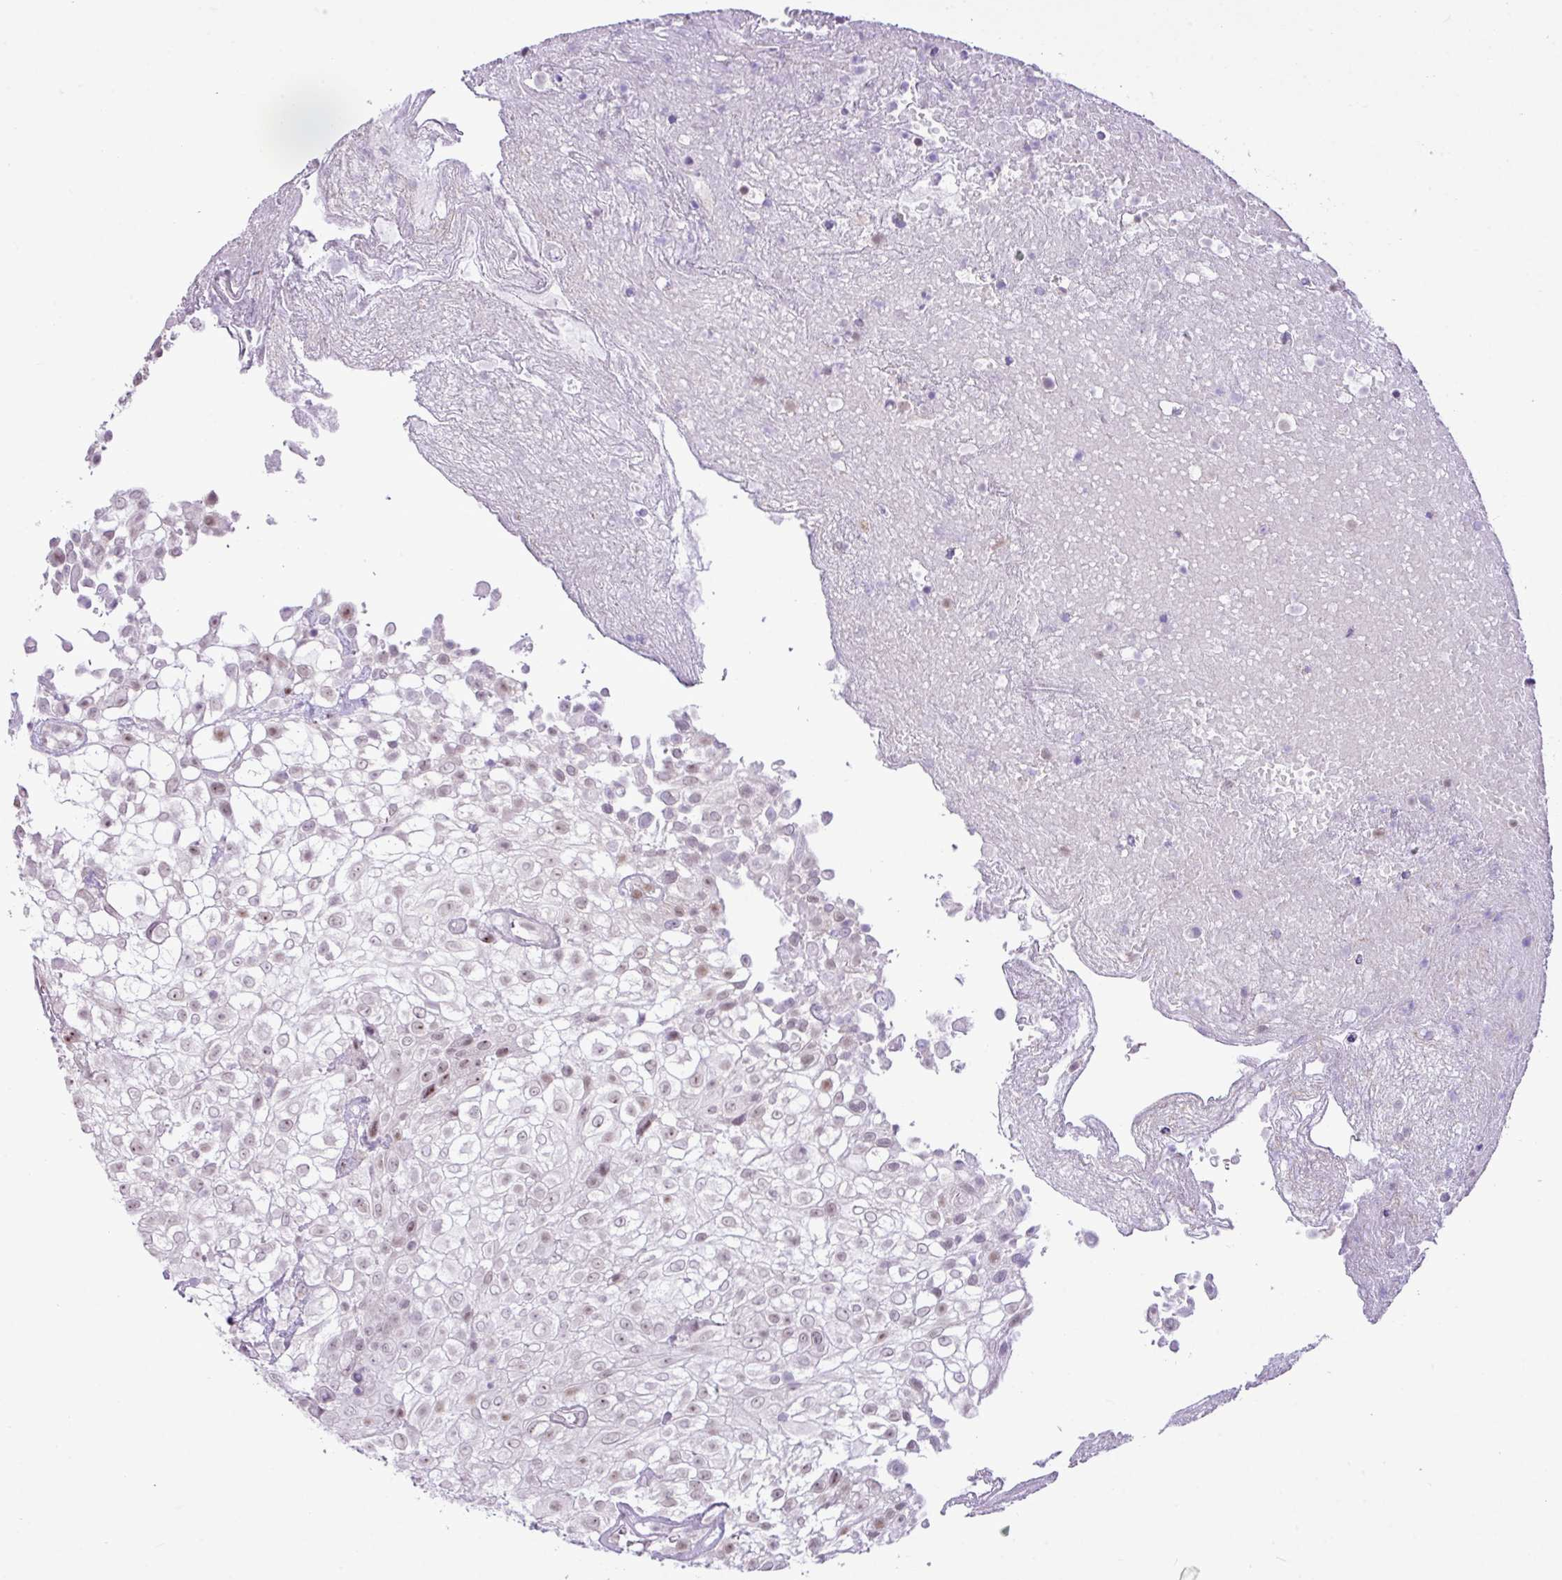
{"staining": {"intensity": "weak", "quantity": ">75%", "location": "nuclear"}, "tissue": "urothelial cancer", "cell_type": "Tumor cells", "image_type": "cancer", "snomed": [{"axis": "morphology", "description": "Urothelial carcinoma, High grade"}, {"axis": "topography", "description": "Urinary bladder"}], "caption": "About >75% of tumor cells in human urothelial carcinoma (high-grade) reveal weak nuclear protein expression as visualized by brown immunohistochemical staining.", "gene": "ELOA2", "patient": {"sex": "male", "age": 56}}